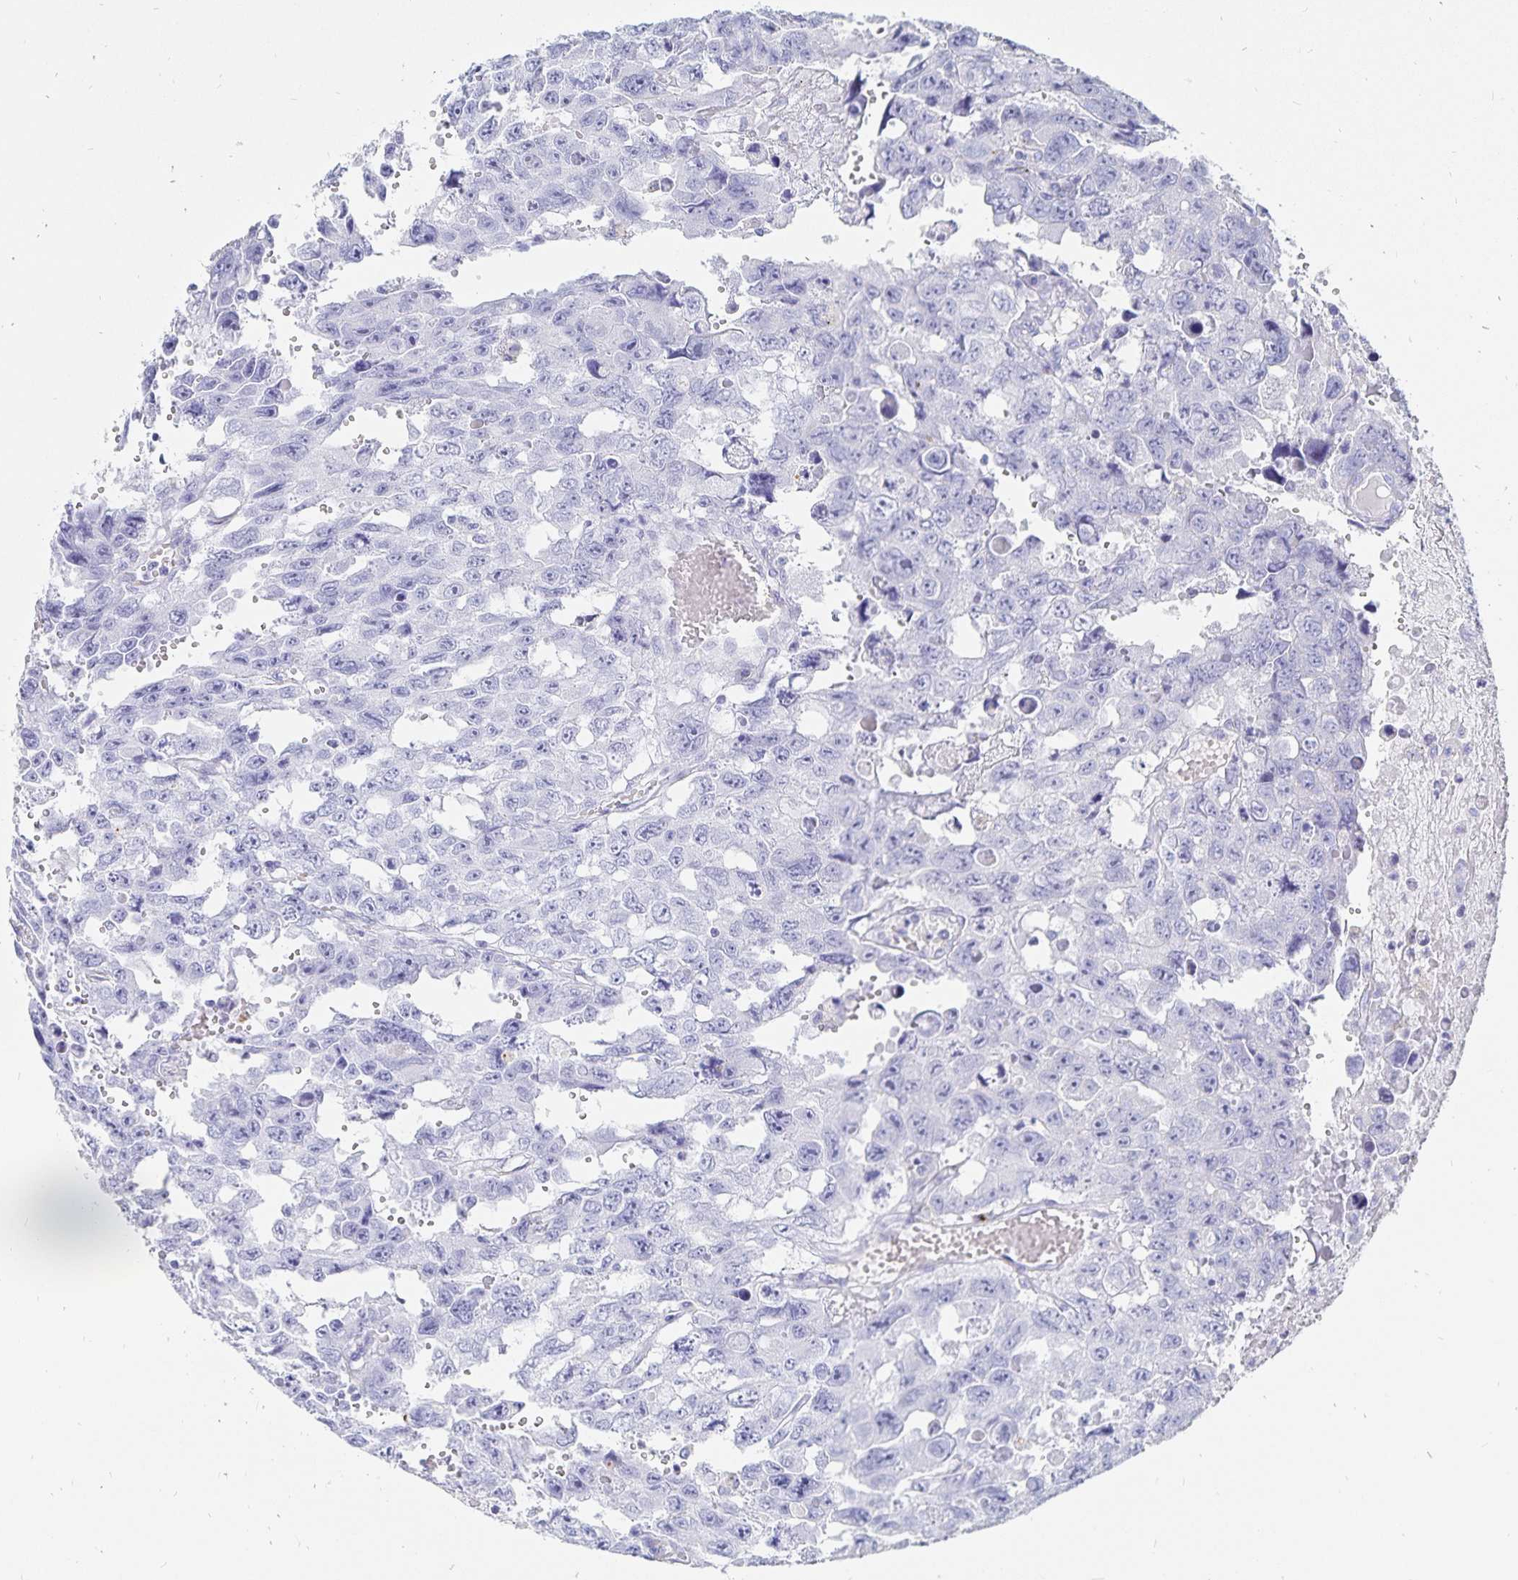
{"staining": {"intensity": "negative", "quantity": "none", "location": "none"}, "tissue": "testis cancer", "cell_type": "Tumor cells", "image_type": "cancer", "snomed": [{"axis": "morphology", "description": "Seminoma, NOS"}, {"axis": "topography", "description": "Testis"}], "caption": "There is no significant staining in tumor cells of testis cancer (seminoma).", "gene": "INSL5", "patient": {"sex": "male", "age": 26}}